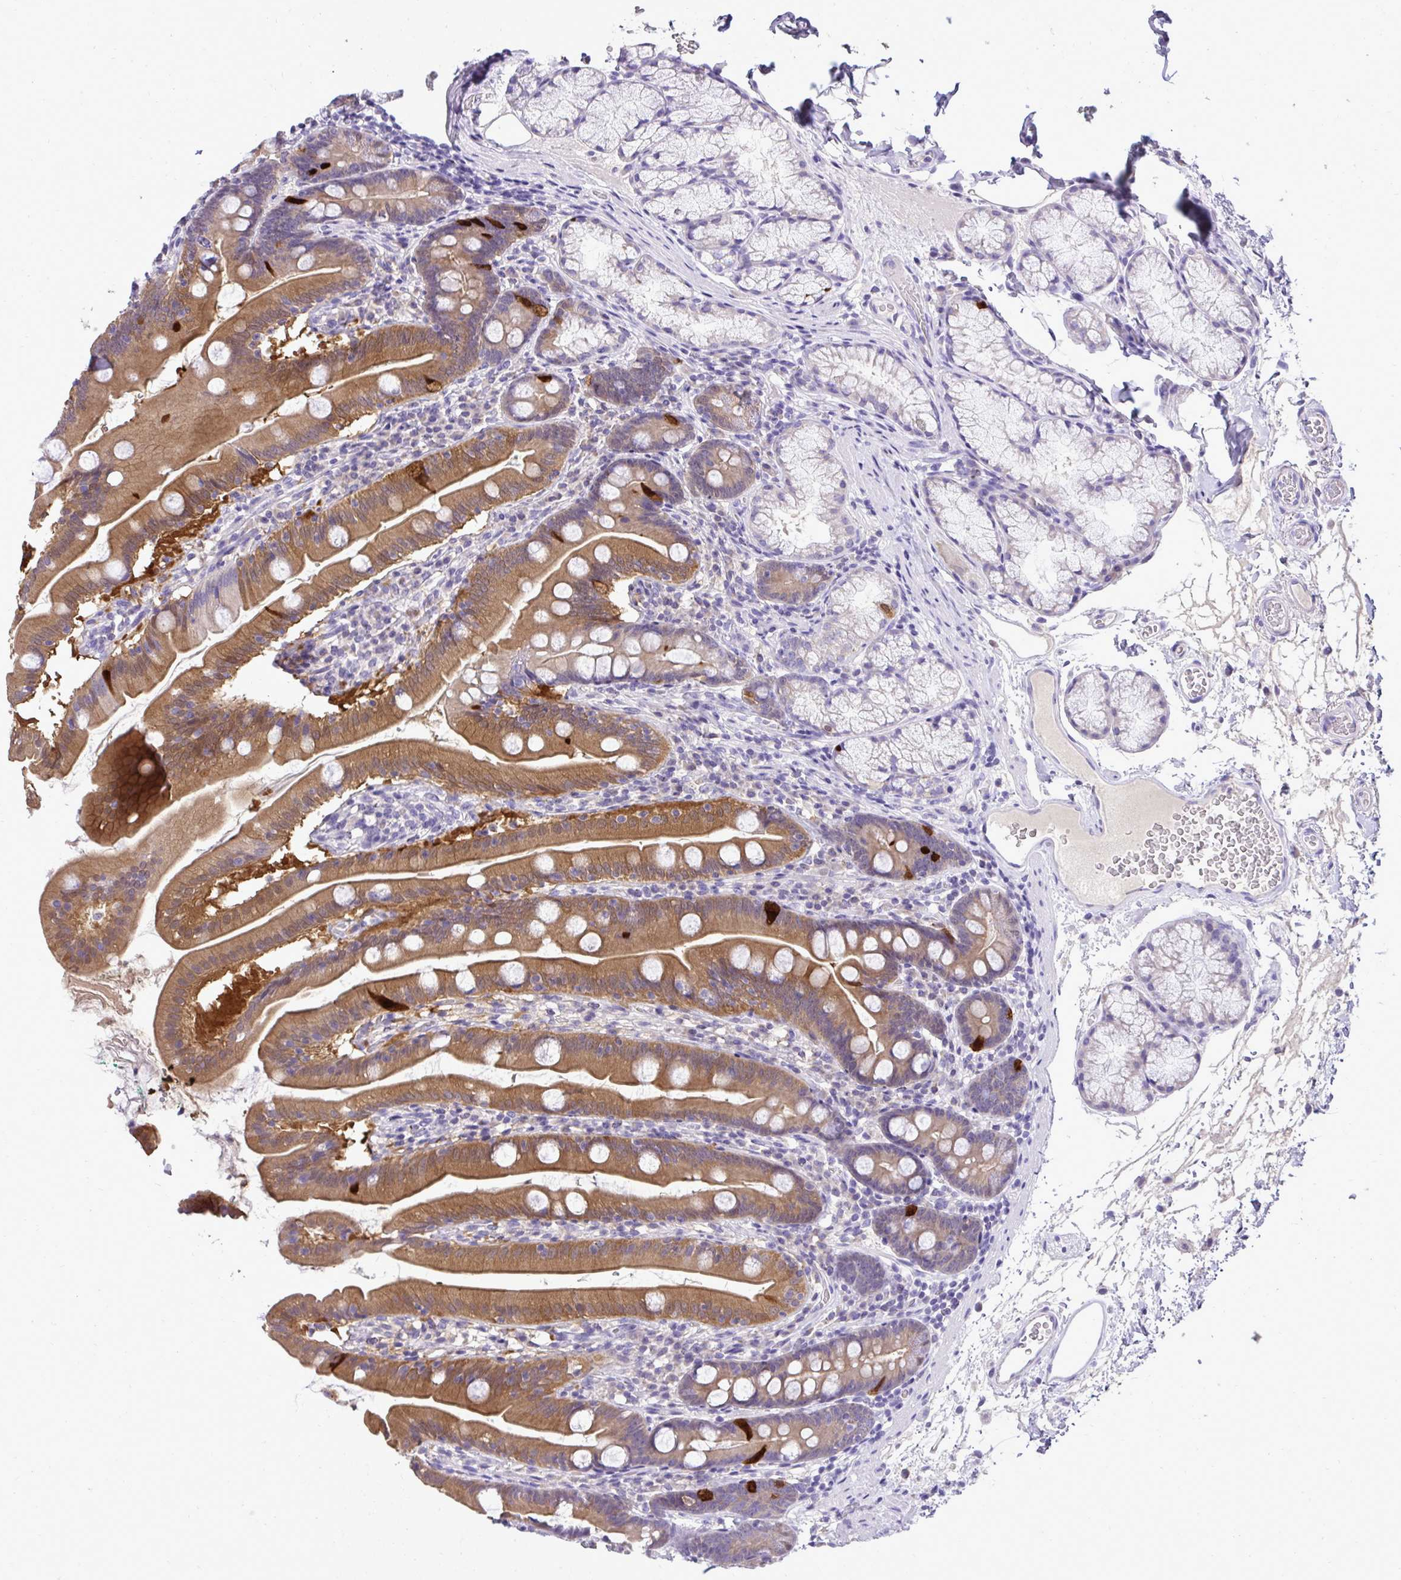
{"staining": {"intensity": "moderate", "quantity": ">75%", "location": "cytoplasmic/membranous"}, "tissue": "duodenum", "cell_type": "Glandular cells", "image_type": "normal", "snomed": [{"axis": "morphology", "description": "Normal tissue, NOS"}, {"axis": "topography", "description": "Duodenum"}], "caption": "Protein staining displays moderate cytoplasmic/membranous expression in approximately >75% of glandular cells in benign duodenum.", "gene": "ST8SIA2", "patient": {"sex": "female", "age": 67}}